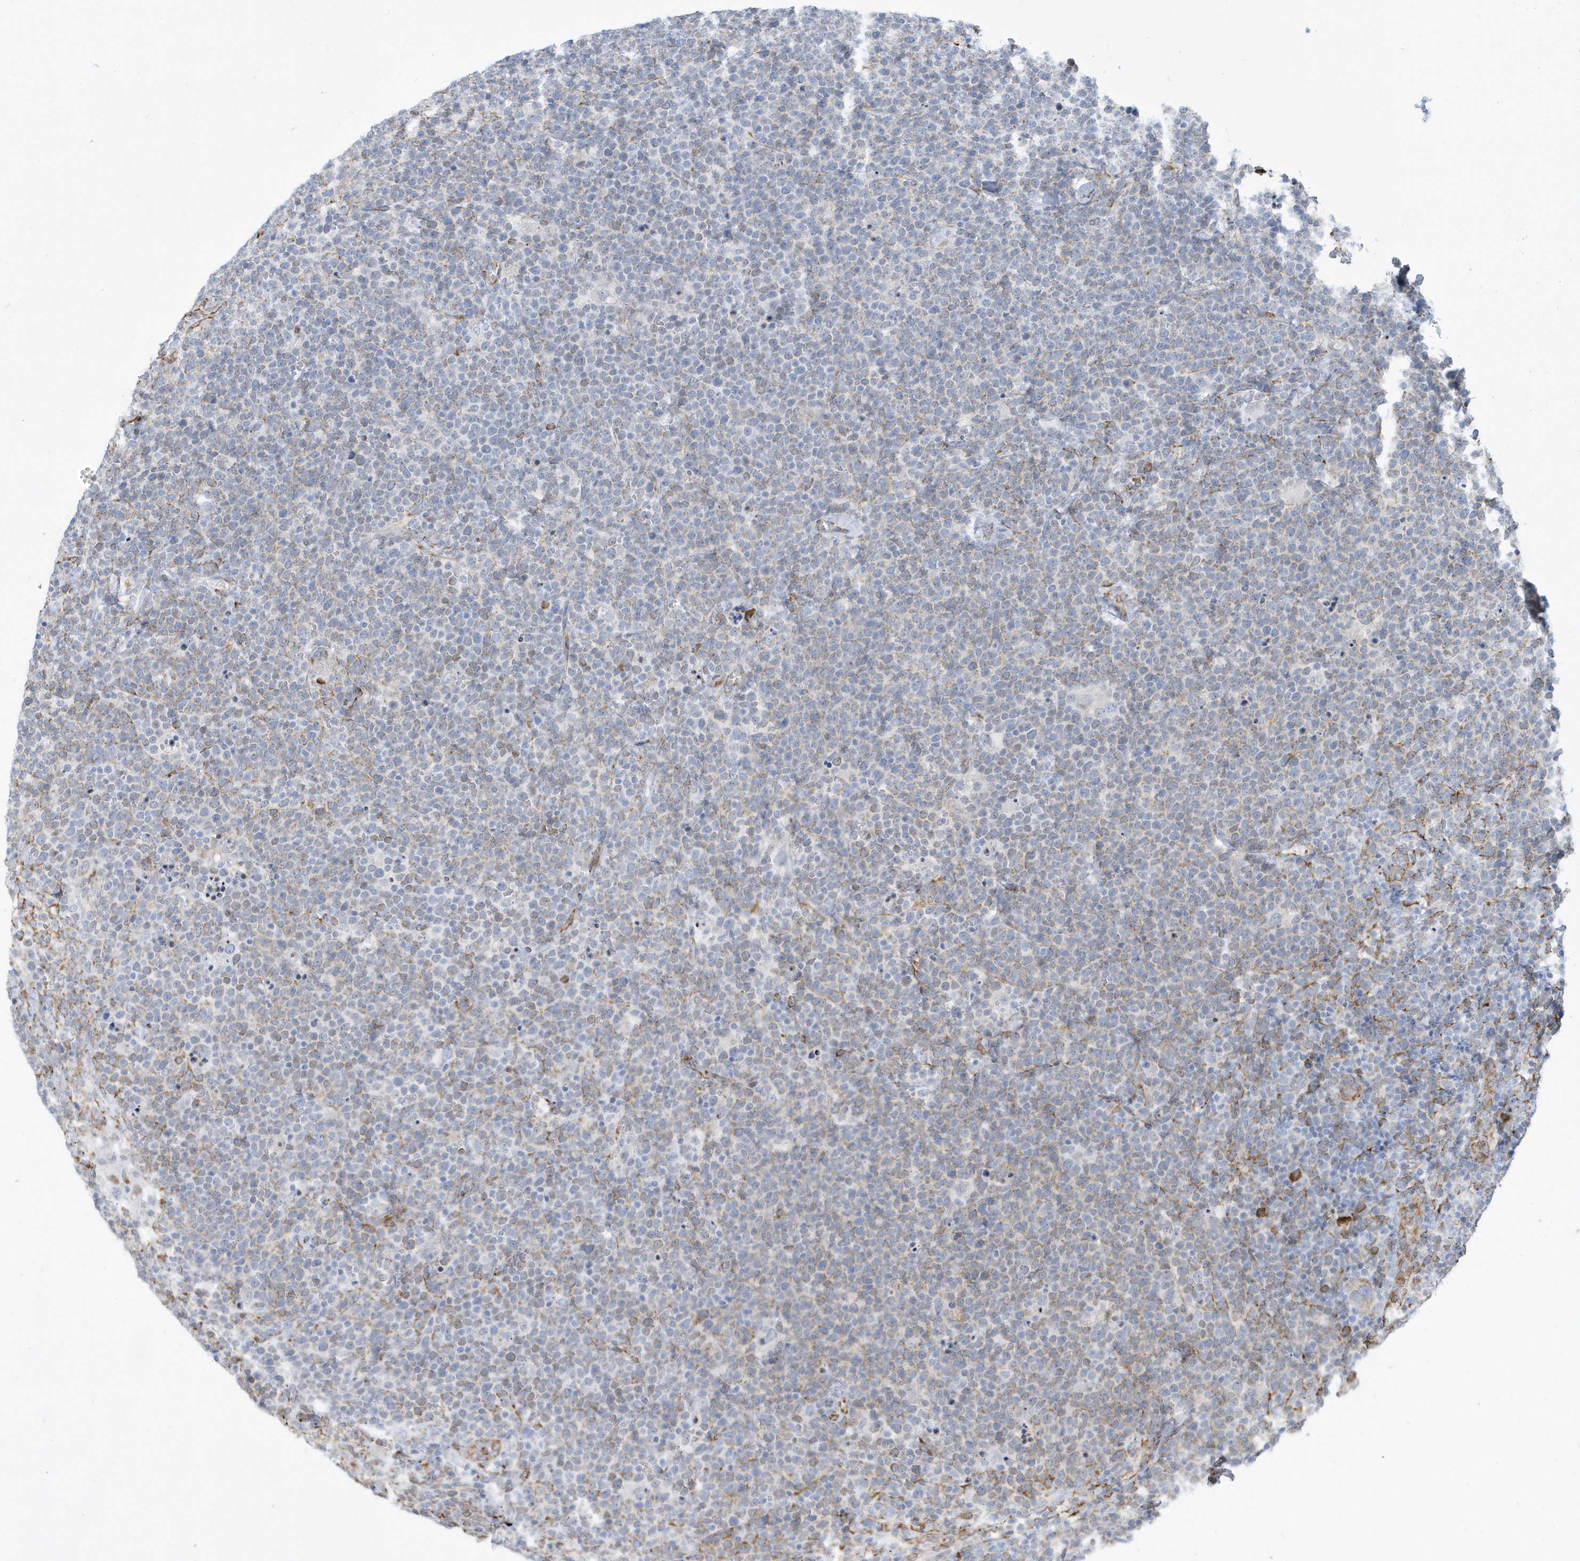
{"staining": {"intensity": "weak", "quantity": "<25%", "location": "cytoplasmic/membranous"}, "tissue": "lymphoma", "cell_type": "Tumor cells", "image_type": "cancer", "snomed": [{"axis": "morphology", "description": "Malignant lymphoma, non-Hodgkin's type, High grade"}, {"axis": "topography", "description": "Lymph node"}], "caption": "Immunohistochemistry (IHC) of human high-grade malignant lymphoma, non-Hodgkin's type demonstrates no positivity in tumor cells.", "gene": "DCAF1", "patient": {"sex": "male", "age": 61}}